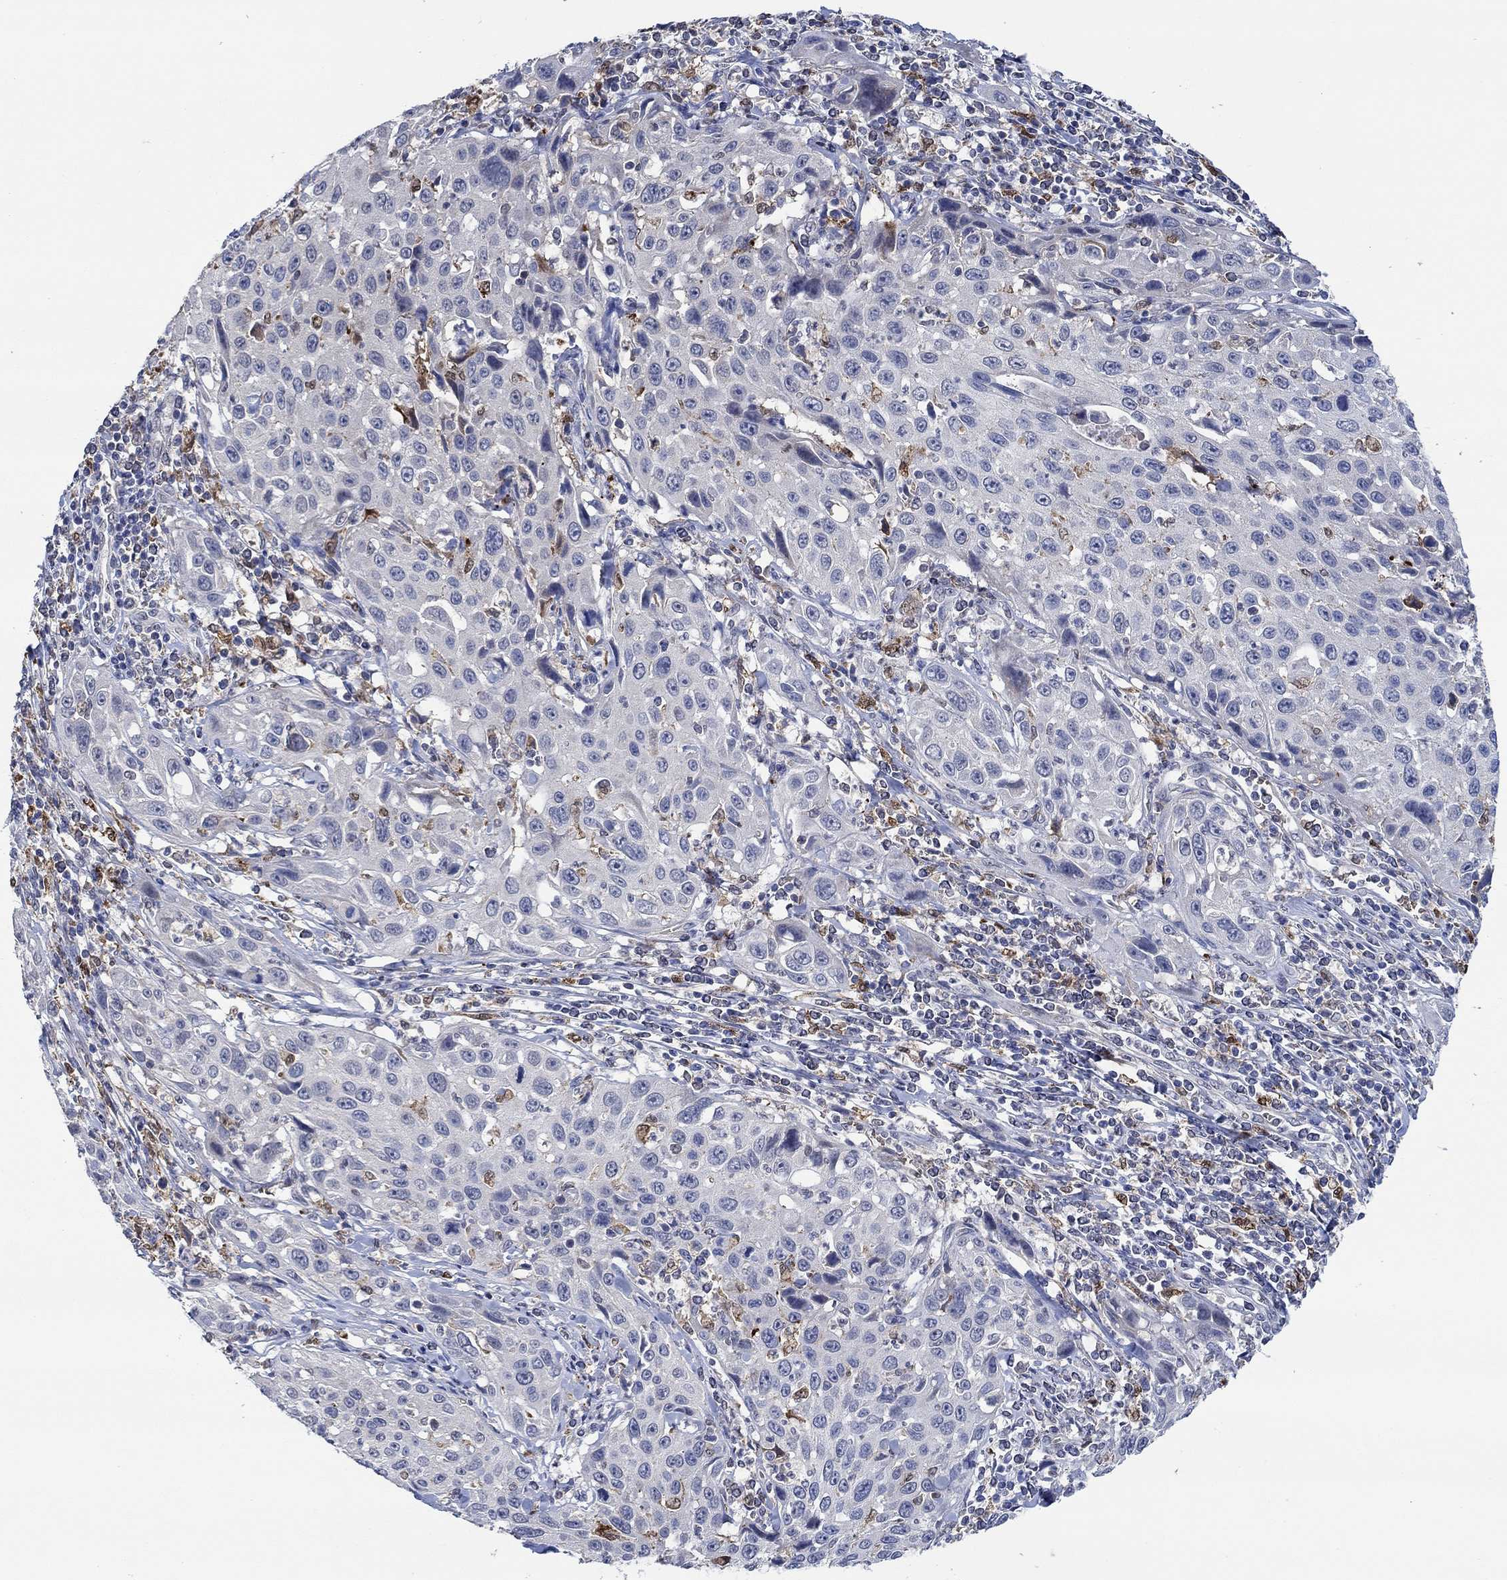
{"staining": {"intensity": "negative", "quantity": "none", "location": "none"}, "tissue": "cervical cancer", "cell_type": "Tumor cells", "image_type": "cancer", "snomed": [{"axis": "morphology", "description": "Squamous cell carcinoma, NOS"}, {"axis": "topography", "description": "Cervix"}], "caption": "Histopathology image shows no protein expression in tumor cells of squamous cell carcinoma (cervical) tissue.", "gene": "MPP1", "patient": {"sex": "female", "age": 26}}